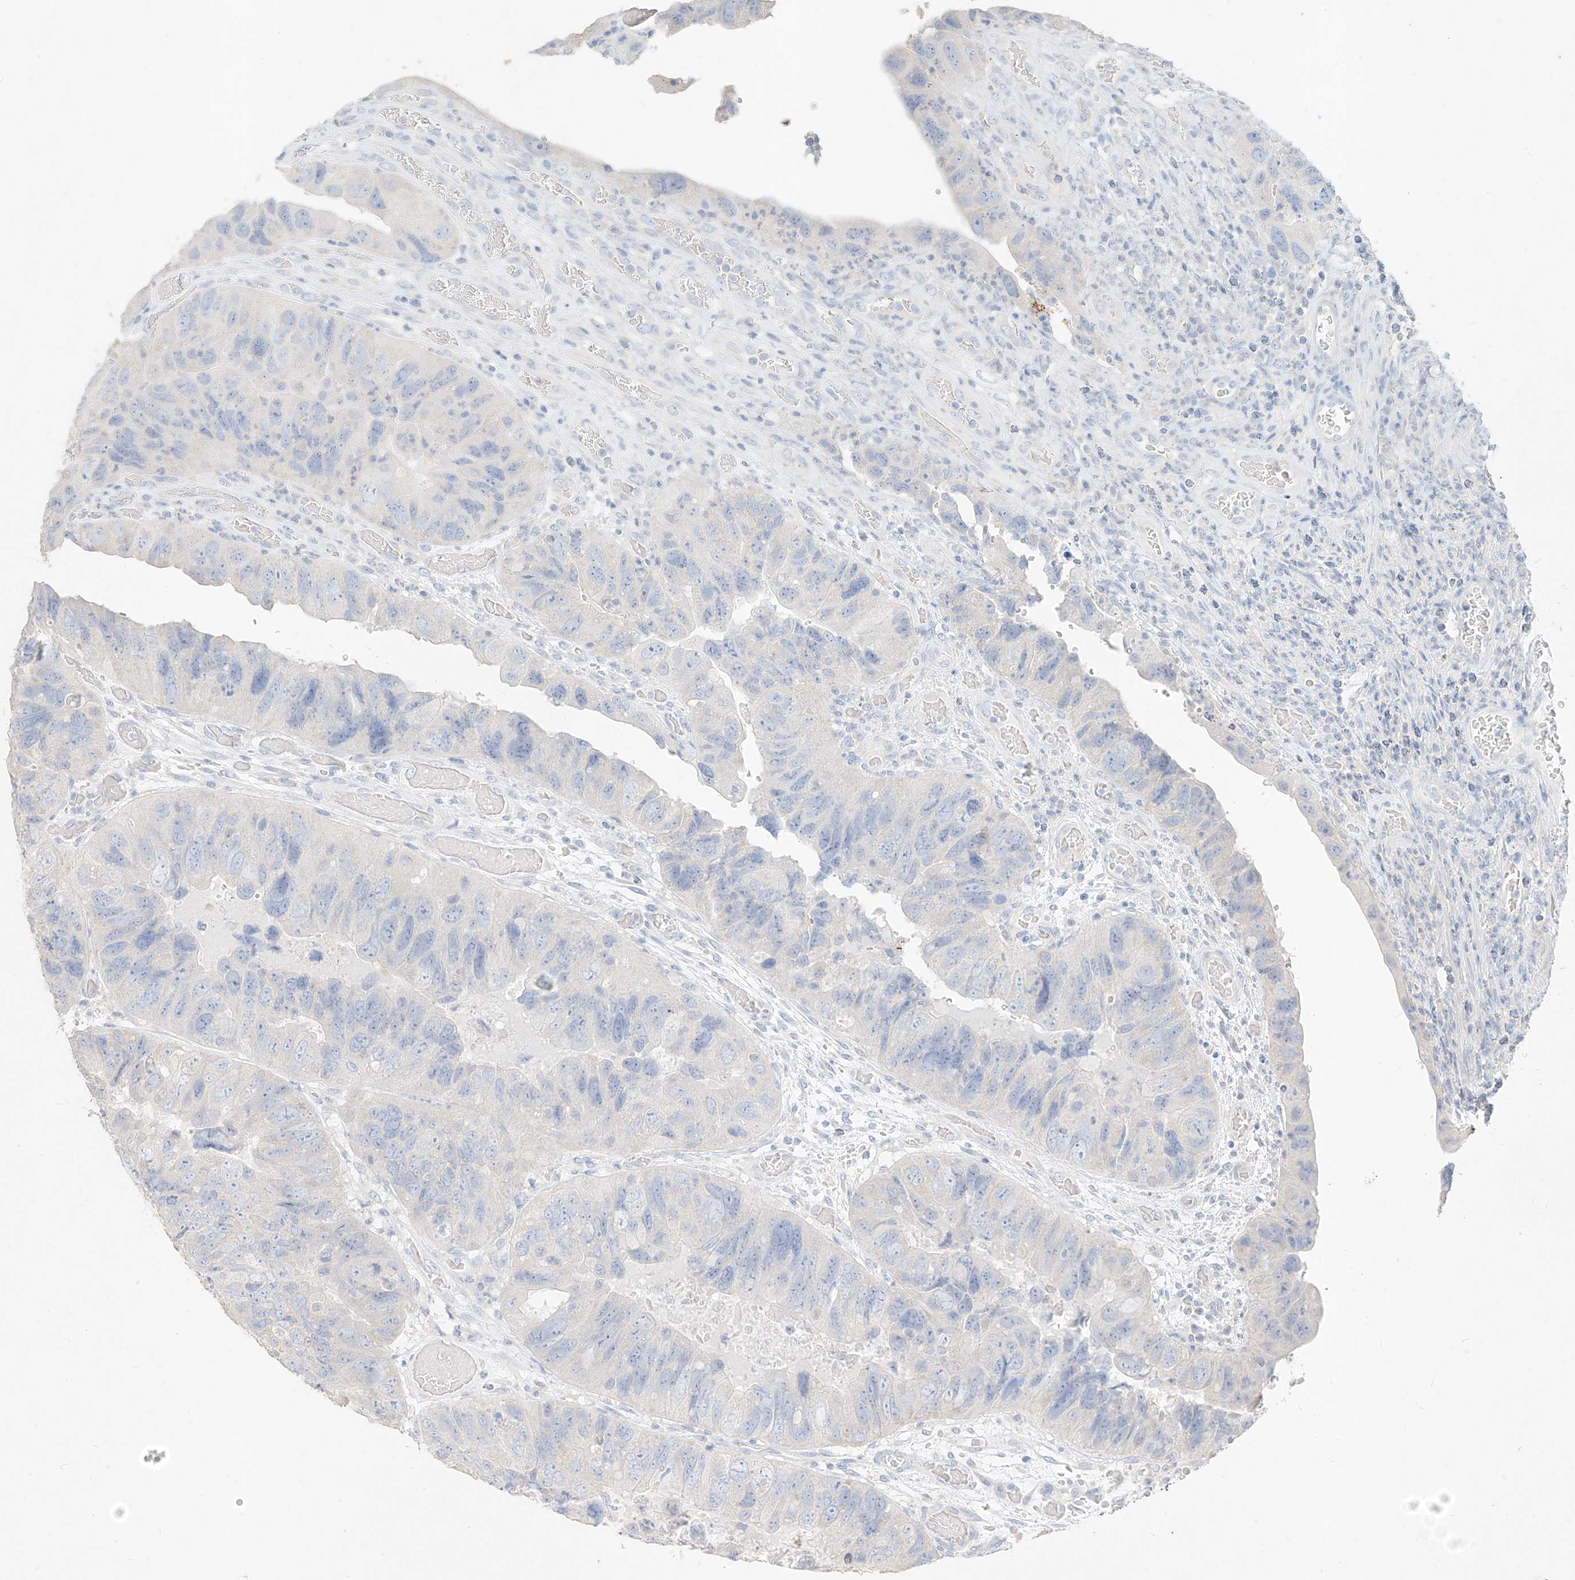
{"staining": {"intensity": "negative", "quantity": "none", "location": "none"}, "tissue": "colorectal cancer", "cell_type": "Tumor cells", "image_type": "cancer", "snomed": [{"axis": "morphology", "description": "Adenocarcinoma, NOS"}, {"axis": "topography", "description": "Rectum"}], "caption": "There is no significant staining in tumor cells of colorectal adenocarcinoma.", "gene": "ZZEF1", "patient": {"sex": "male", "age": 63}}